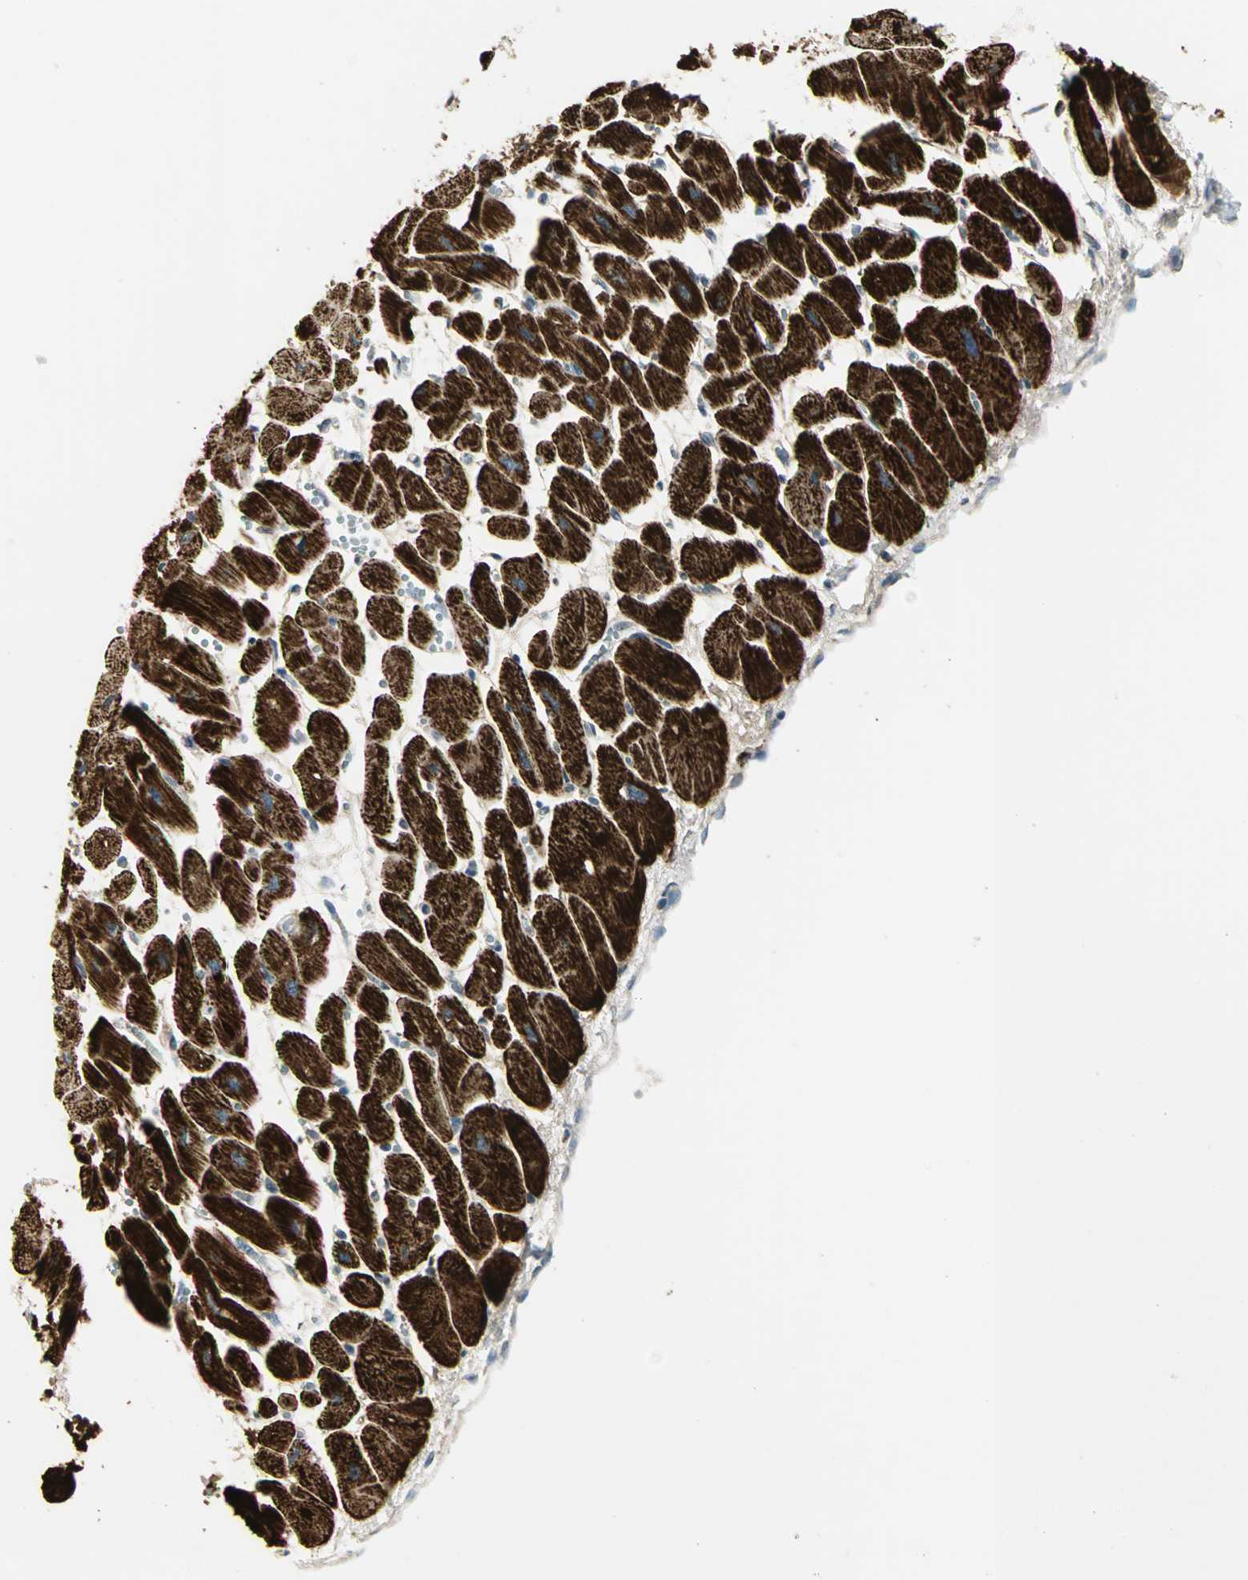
{"staining": {"intensity": "strong", "quantity": ">75%", "location": "cytoplasmic/membranous"}, "tissue": "heart muscle", "cell_type": "Cardiomyocytes", "image_type": "normal", "snomed": [{"axis": "morphology", "description": "Normal tissue, NOS"}, {"axis": "topography", "description": "Heart"}], "caption": "Heart muscle stained for a protein (brown) displays strong cytoplasmic/membranous positive expression in about >75% of cardiomyocytes.", "gene": "ACADM", "patient": {"sex": "female", "age": 54}}